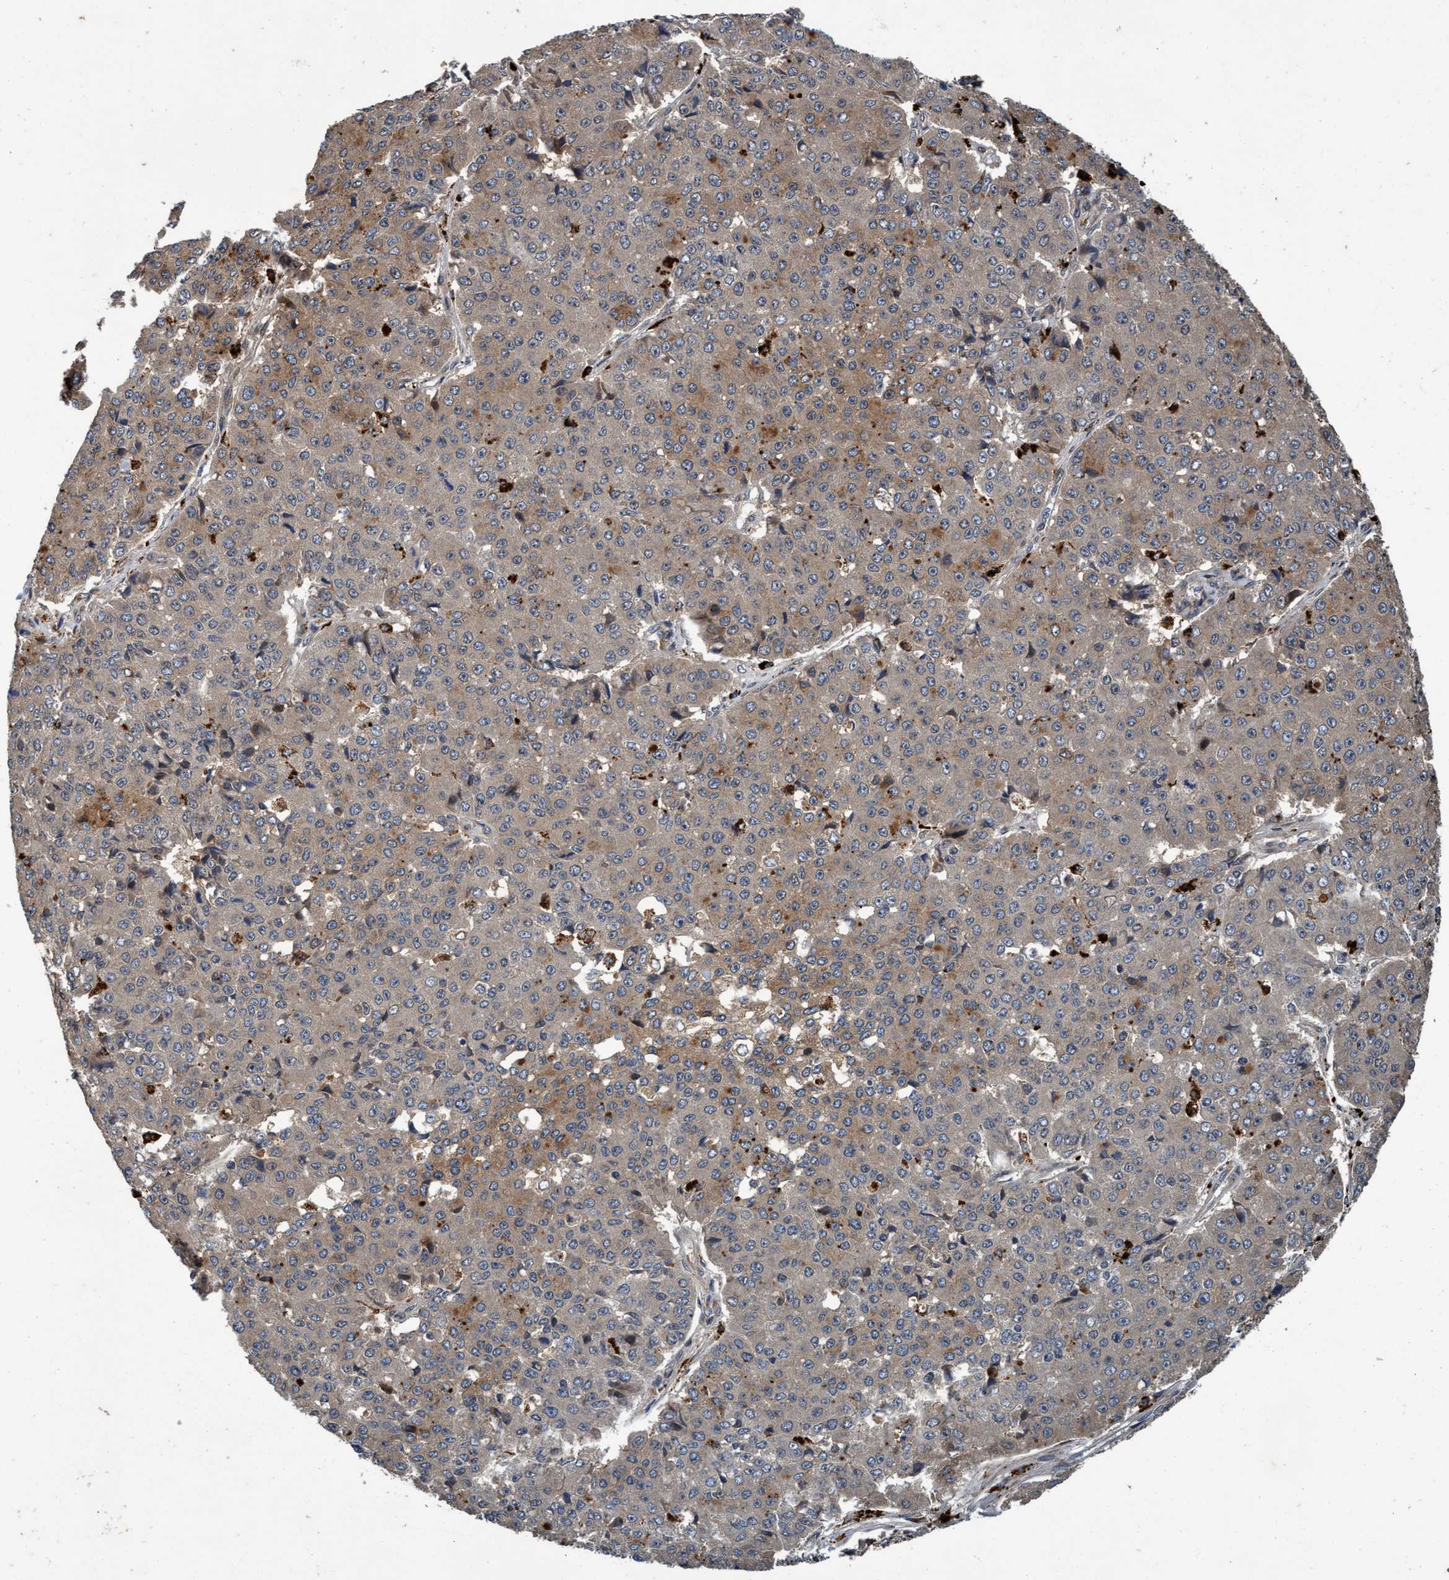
{"staining": {"intensity": "weak", "quantity": "25%-75%", "location": "cytoplasmic/membranous"}, "tissue": "pancreatic cancer", "cell_type": "Tumor cells", "image_type": "cancer", "snomed": [{"axis": "morphology", "description": "Adenocarcinoma, NOS"}, {"axis": "topography", "description": "Pancreas"}], "caption": "High-power microscopy captured an immunohistochemistry image of pancreatic adenocarcinoma, revealing weak cytoplasmic/membranous positivity in about 25%-75% of tumor cells. (DAB (3,3'-diaminobenzidine) IHC with brightfield microscopy, high magnification).", "gene": "MACC1", "patient": {"sex": "male", "age": 50}}